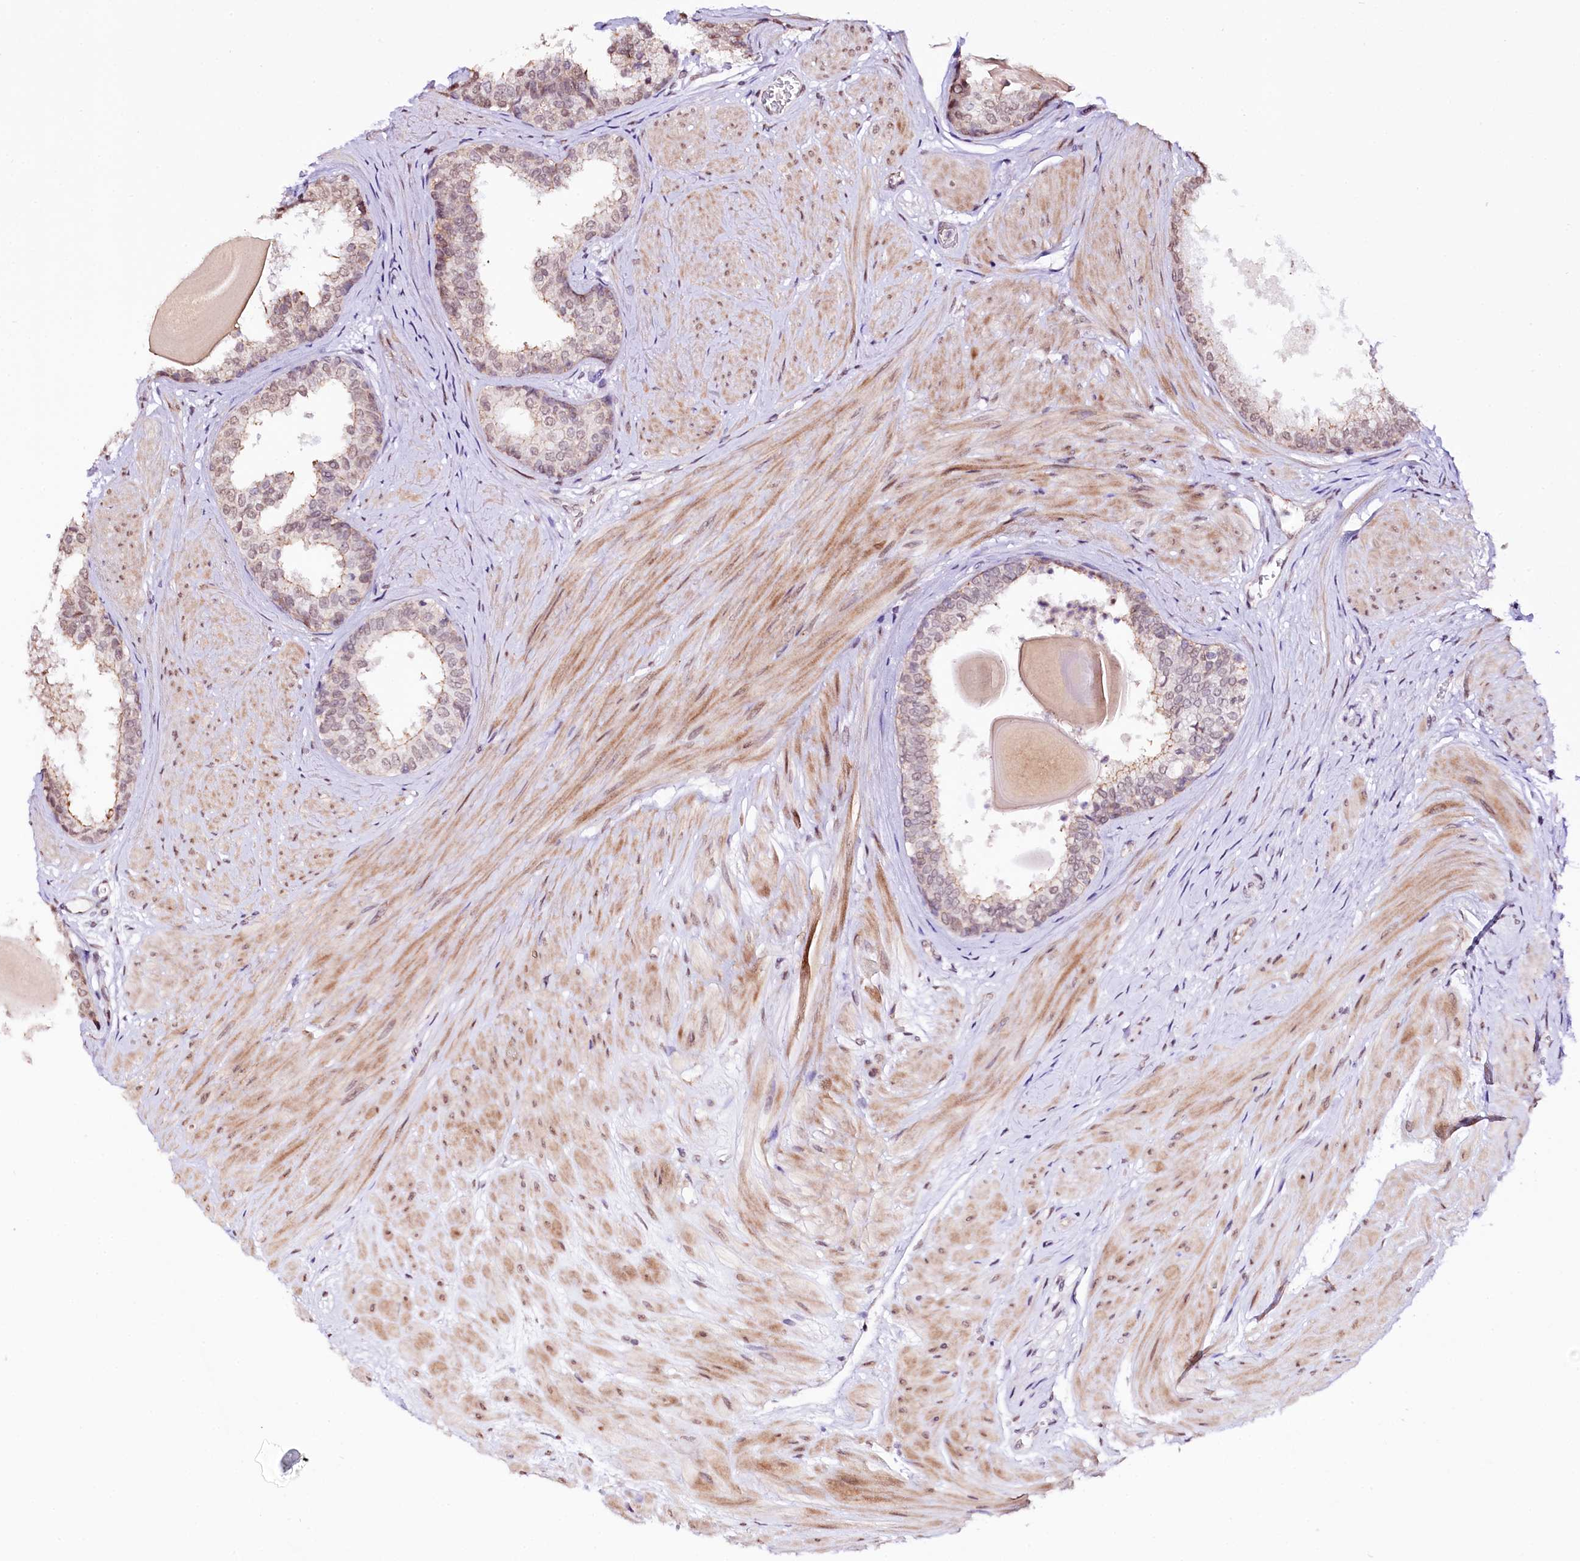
{"staining": {"intensity": "weak", "quantity": "25%-75%", "location": "cytoplasmic/membranous"}, "tissue": "prostate", "cell_type": "Glandular cells", "image_type": "normal", "snomed": [{"axis": "morphology", "description": "Normal tissue, NOS"}, {"axis": "topography", "description": "Prostate"}], "caption": "Immunohistochemical staining of benign human prostate reveals low levels of weak cytoplasmic/membranous expression in approximately 25%-75% of glandular cells. (DAB IHC, brown staining for protein, blue staining for nuclei).", "gene": "ST7", "patient": {"sex": "male", "age": 48}}